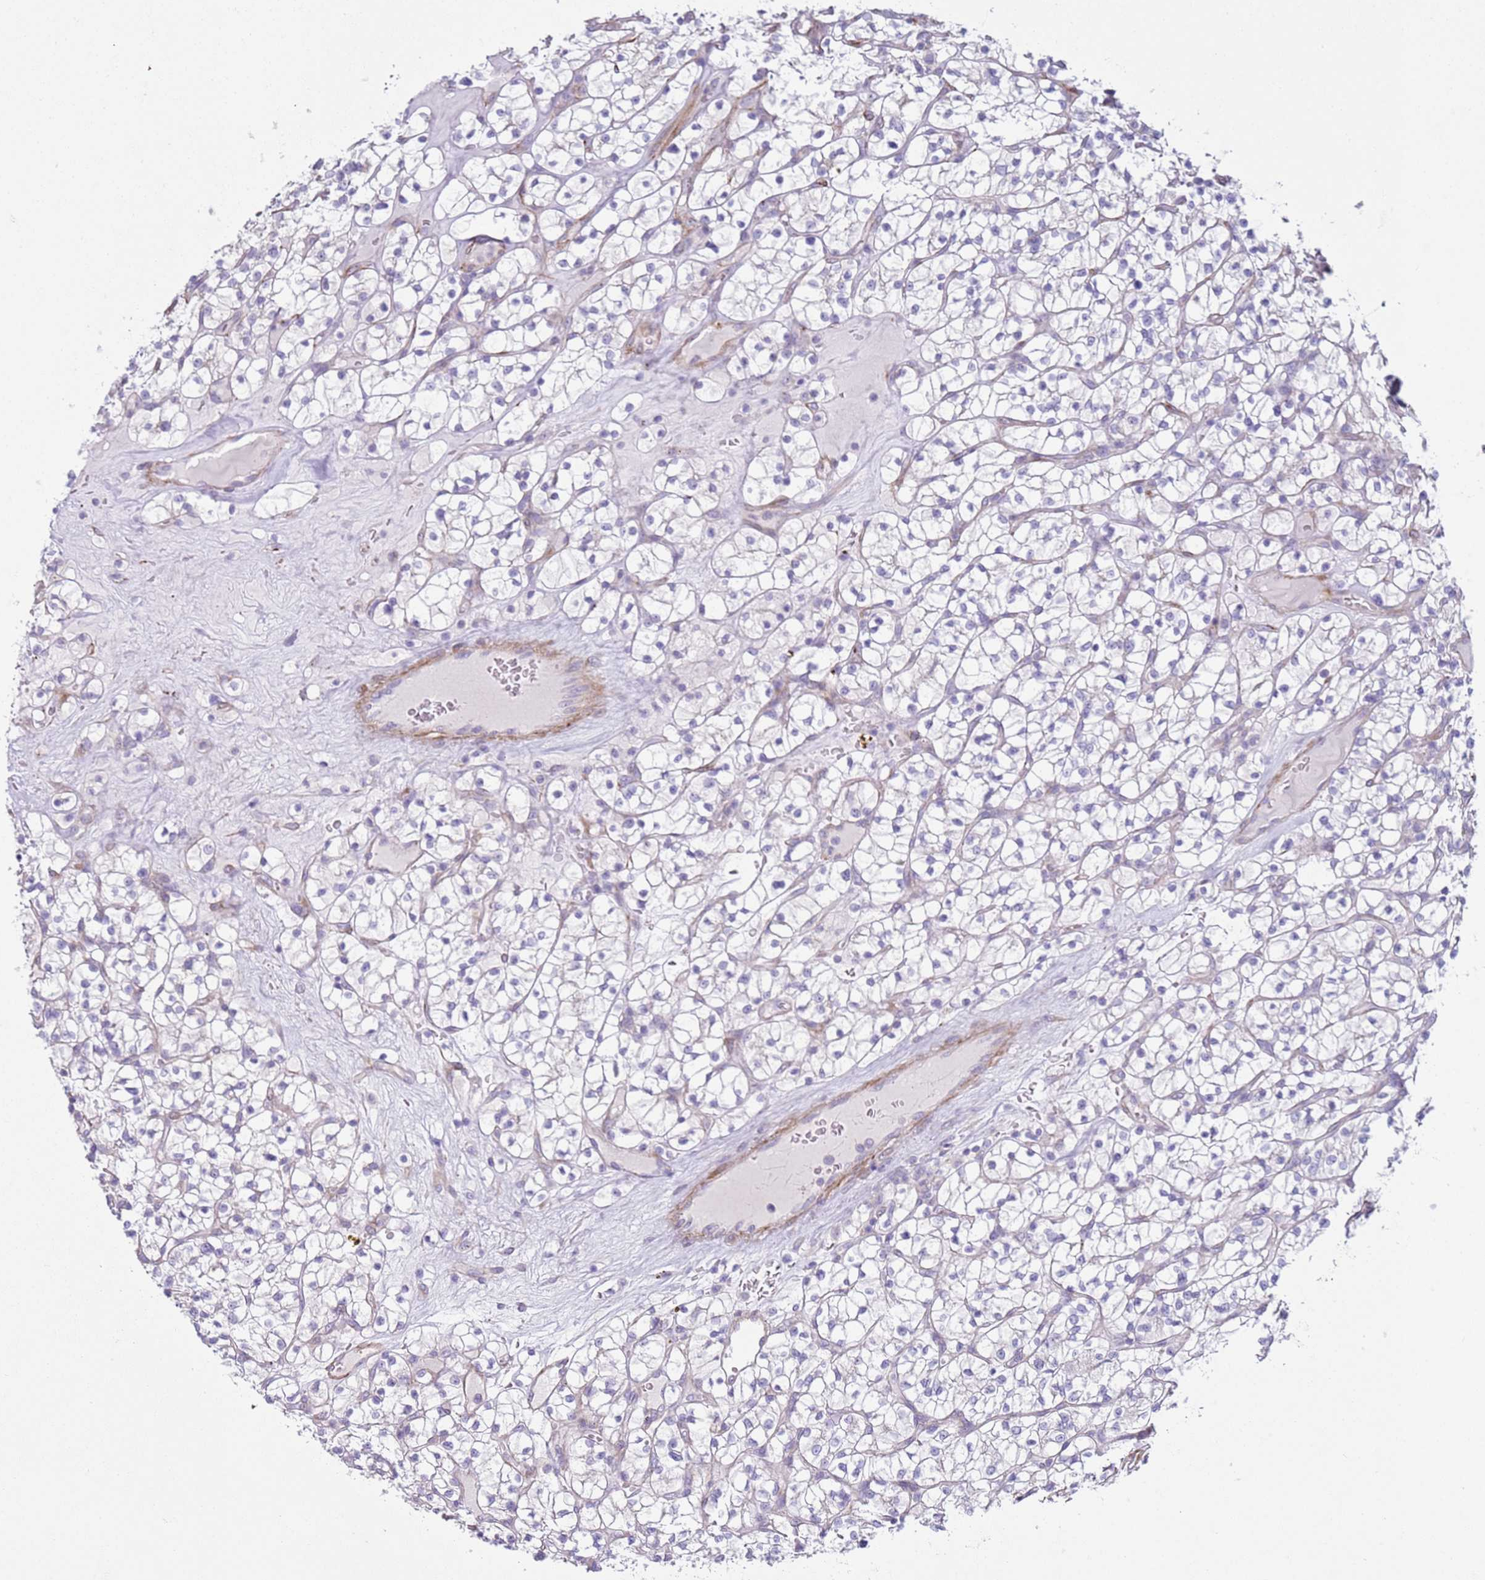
{"staining": {"intensity": "negative", "quantity": "none", "location": "none"}, "tissue": "renal cancer", "cell_type": "Tumor cells", "image_type": "cancer", "snomed": [{"axis": "morphology", "description": "Adenocarcinoma, NOS"}, {"axis": "topography", "description": "Kidney"}], "caption": "Micrograph shows no protein expression in tumor cells of renal adenocarcinoma tissue. Brightfield microscopy of immunohistochemistry (IHC) stained with DAB (3,3'-diaminobenzidine) (brown) and hematoxylin (blue), captured at high magnification.", "gene": "HEATR1", "patient": {"sex": "female", "age": 64}}